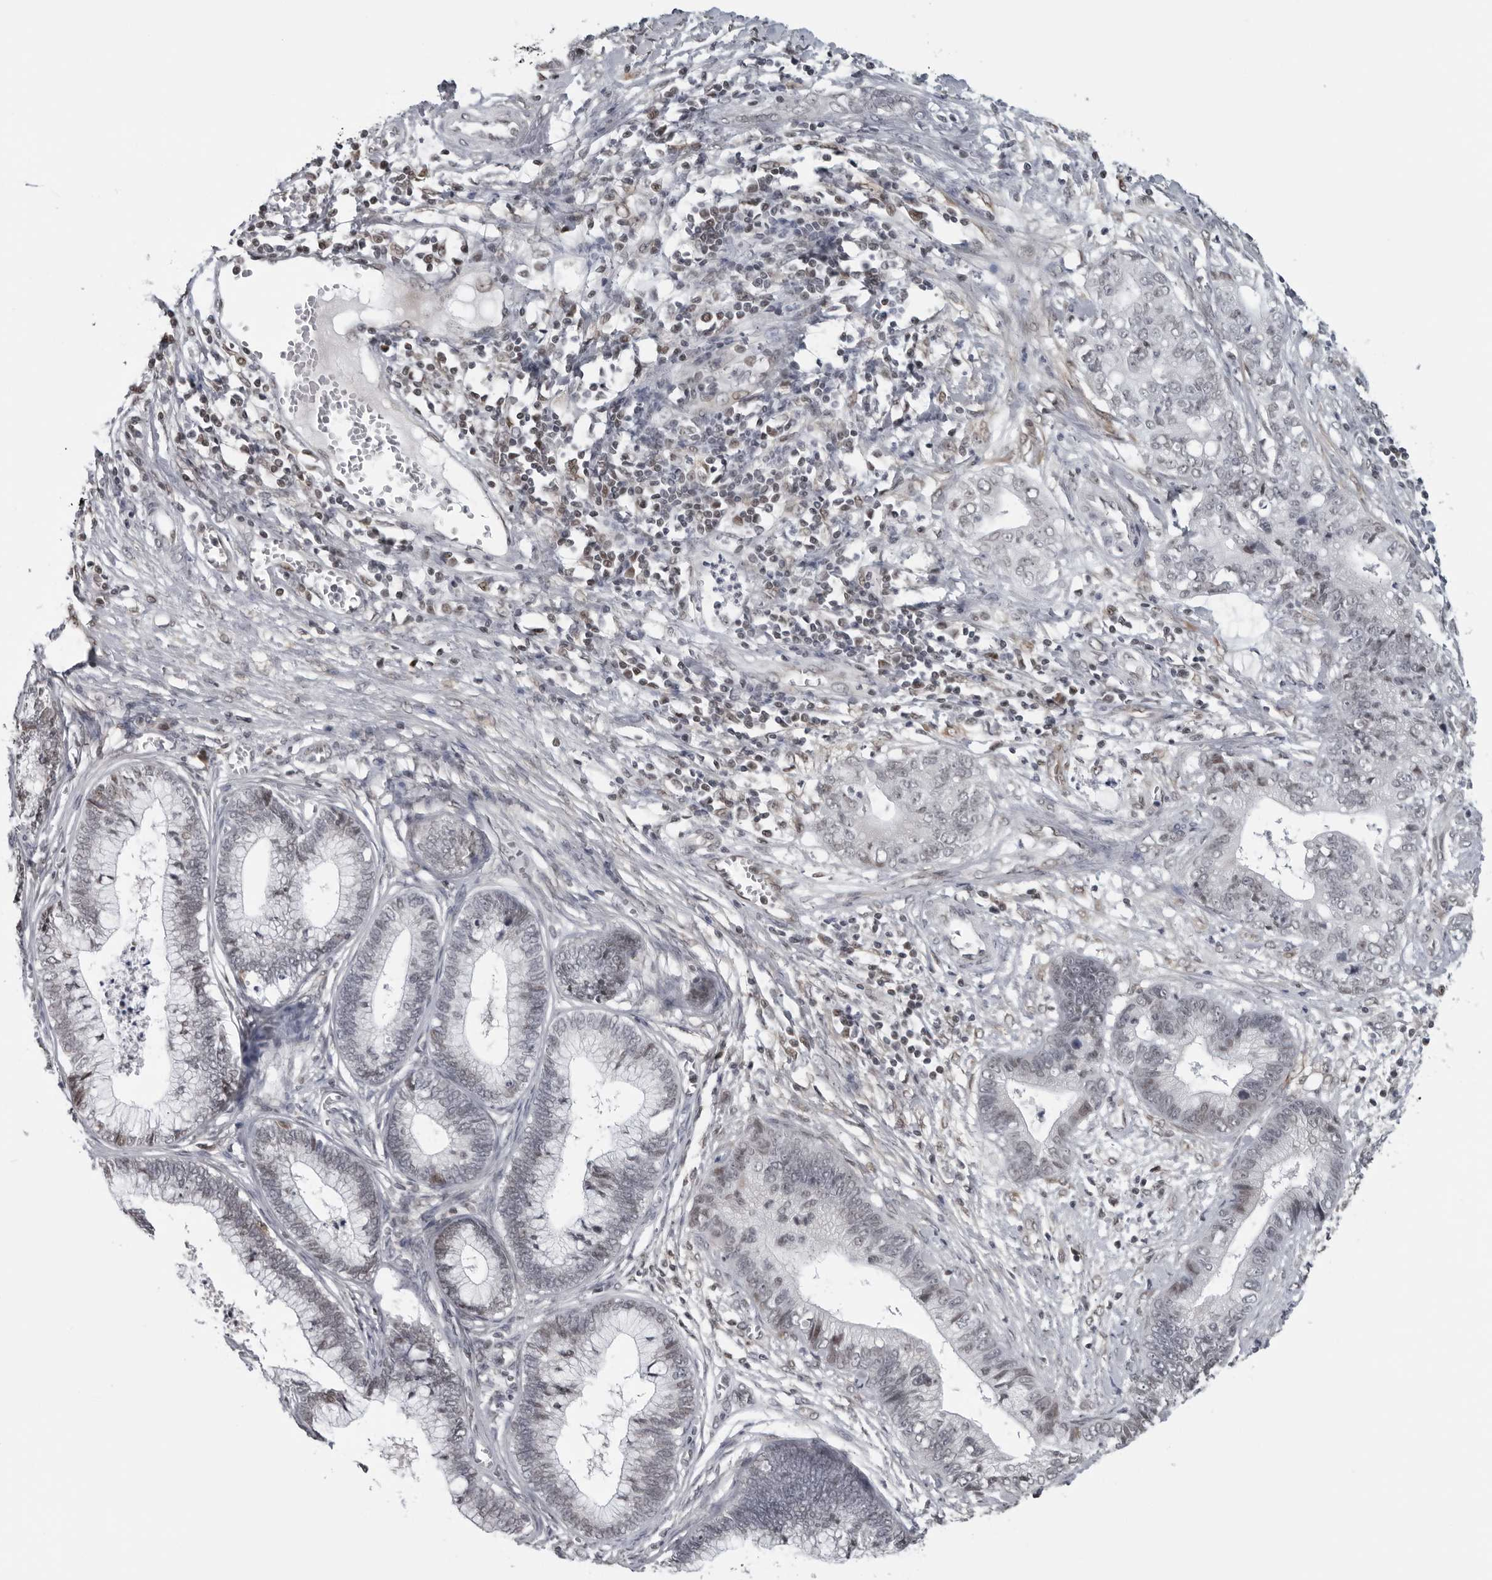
{"staining": {"intensity": "negative", "quantity": "none", "location": "none"}, "tissue": "cervical cancer", "cell_type": "Tumor cells", "image_type": "cancer", "snomed": [{"axis": "morphology", "description": "Adenocarcinoma, NOS"}, {"axis": "topography", "description": "Cervix"}], "caption": "Cervical cancer (adenocarcinoma) was stained to show a protein in brown. There is no significant expression in tumor cells.", "gene": "MAF", "patient": {"sex": "female", "age": 44}}